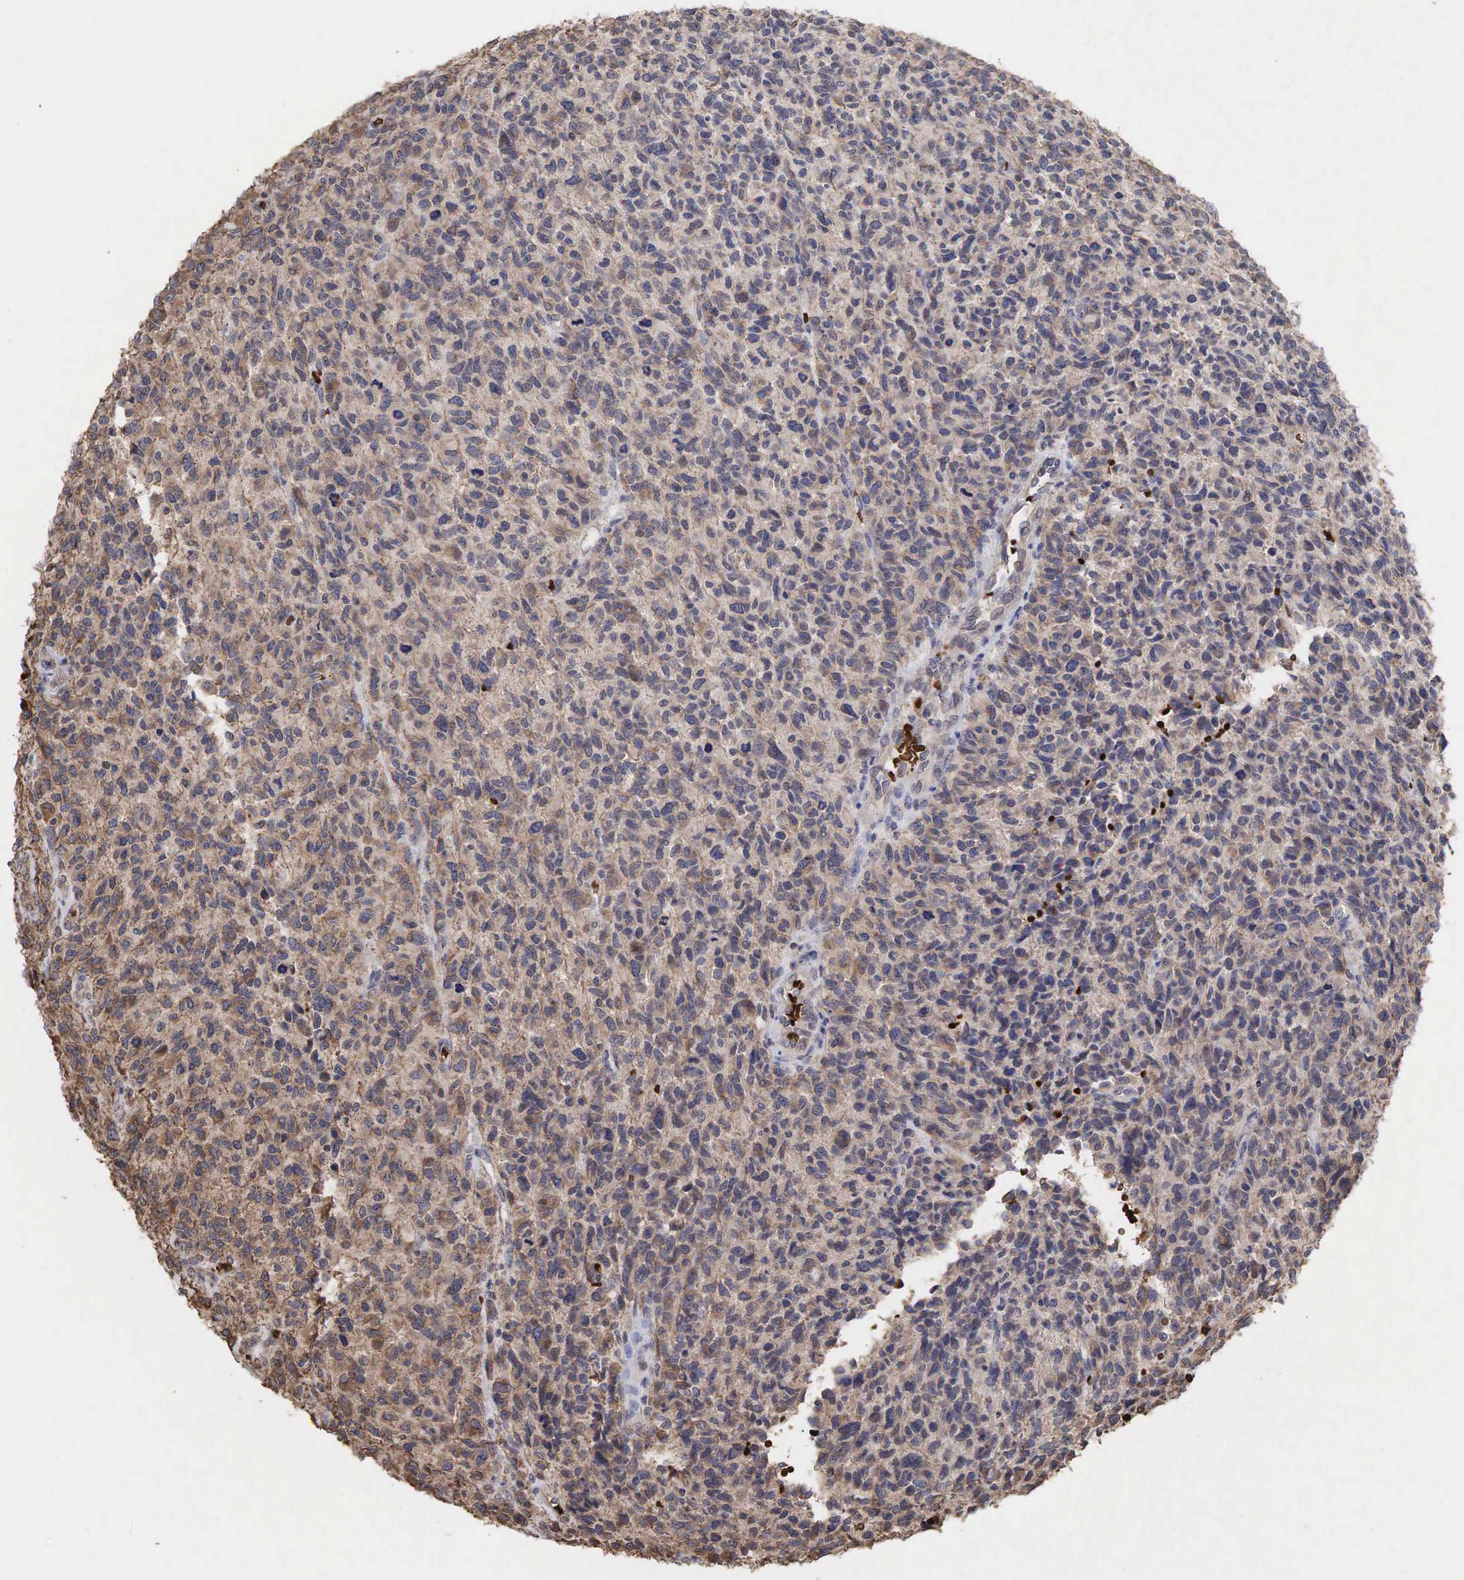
{"staining": {"intensity": "weak", "quantity": ">75%", "location": "cytoplasmic/membranous"}, "tissue": "glioma", "cell_type": "Tumor cells", "image_type": "cancer", "snomed": [{"axis": "morphology", "description": "Glioma, malignant, High grade"}, {"axis": "topography", "description": "Brain"}], "caption": "Immunohistochemistry image of neoplastic tissue: glioma stained using immunohistochemistry (IHC) demonstrates low levels of weak protein expression localized specifically in the cytoplasmic/membranous of tumor cells, appearing as a cytoplasmic/membranous brown color.", "gene": "PABPC5", "patient": {"sex": "male", "age": 77}}